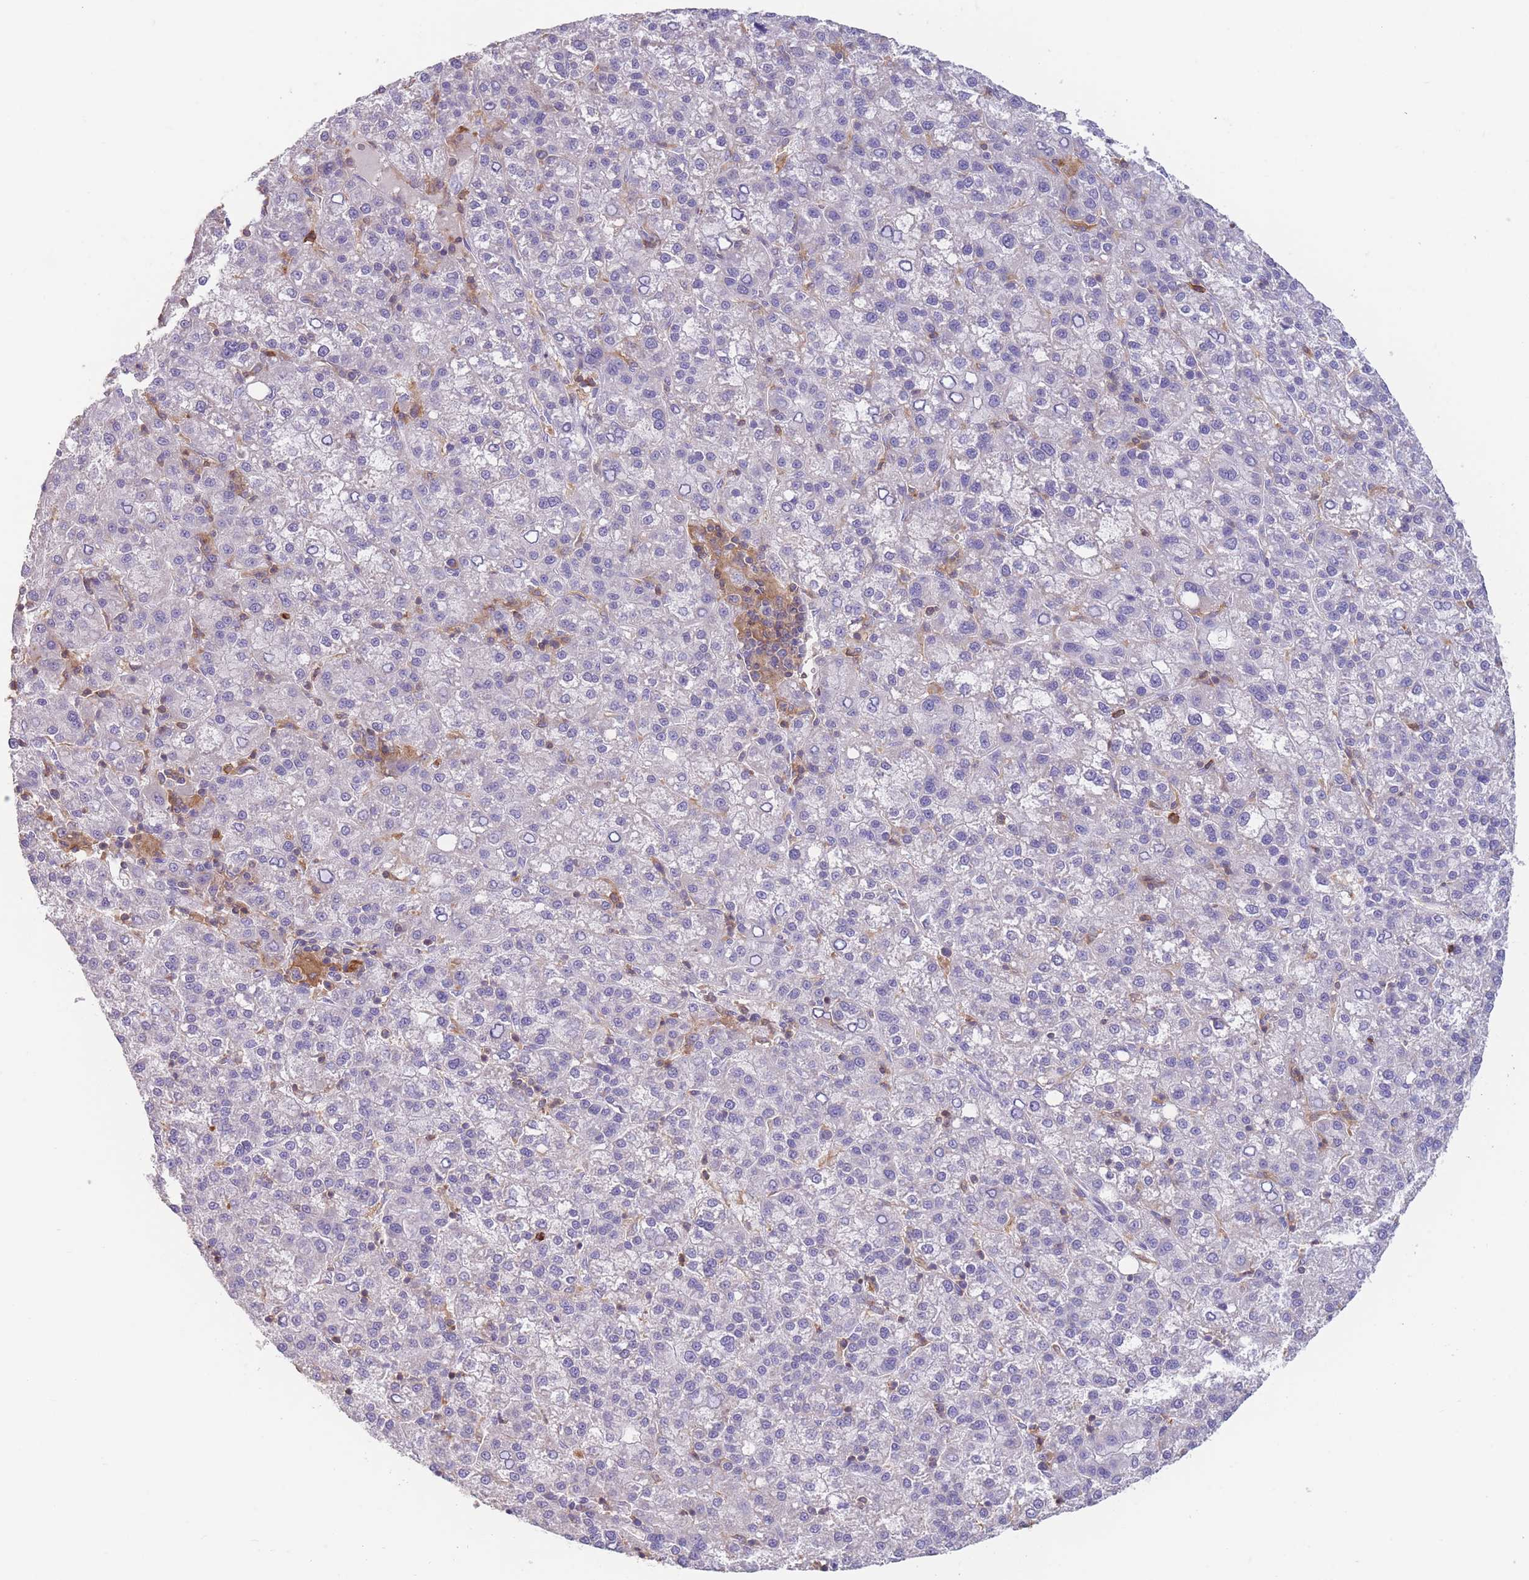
{"staining": {"intensity": "negative", "quantity": "none", "location": "none"}, "tissue": "liver cancer", "cell_type": "Tumor cells", "image_type": "cancer", "snomed": [{"axis": "morphology", "description": "Carcinoma, Hepatocellular, NOS"}, {"axis": "topography", "description": "Liver"}], "caption": "The histopathology image demonstrates no staining of tumor cells in hepatocellular carcinoma (liver).", "gene": "ST3GAL4", "patient": {"sex": "female", "age": 58}}